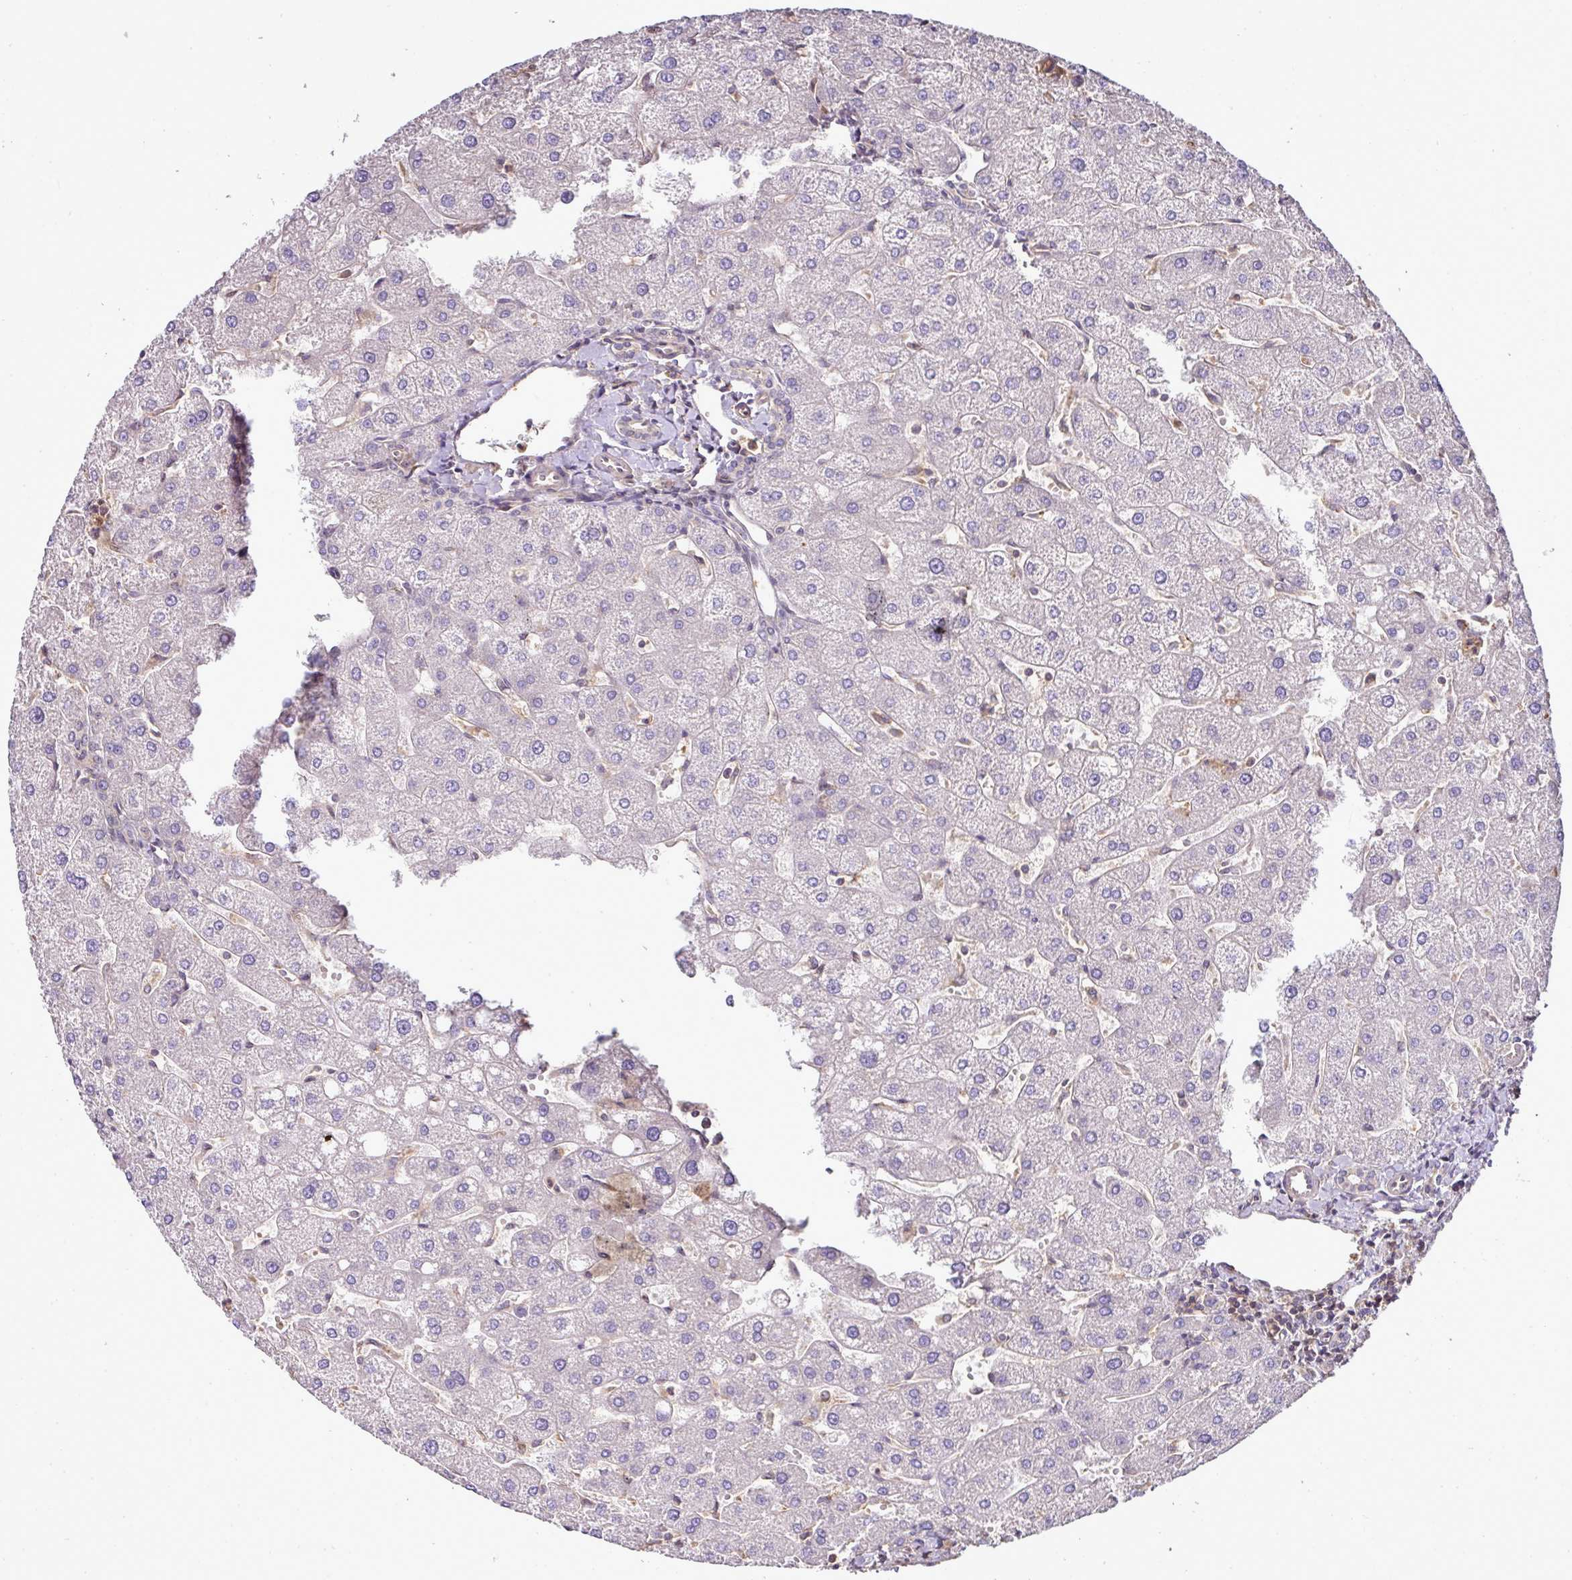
{"staining": {"intensity": "negative", "quantity": "none", "location": "none"}, "tissue": "liver", "cell_type": "Cholangiocytes", "image_type": "normal", "snomed": [{"axis": "morphology", "description": "Normal tissue, NOS"}, {"axis": "topography", "description": "Liver"}], "caption": "Cholangiocytes are negative for brown protein staining in normal liver. Nuclei are stained in blue.", "gene": "TMEM107", "patient": {"sex": "male", "age": 67}}